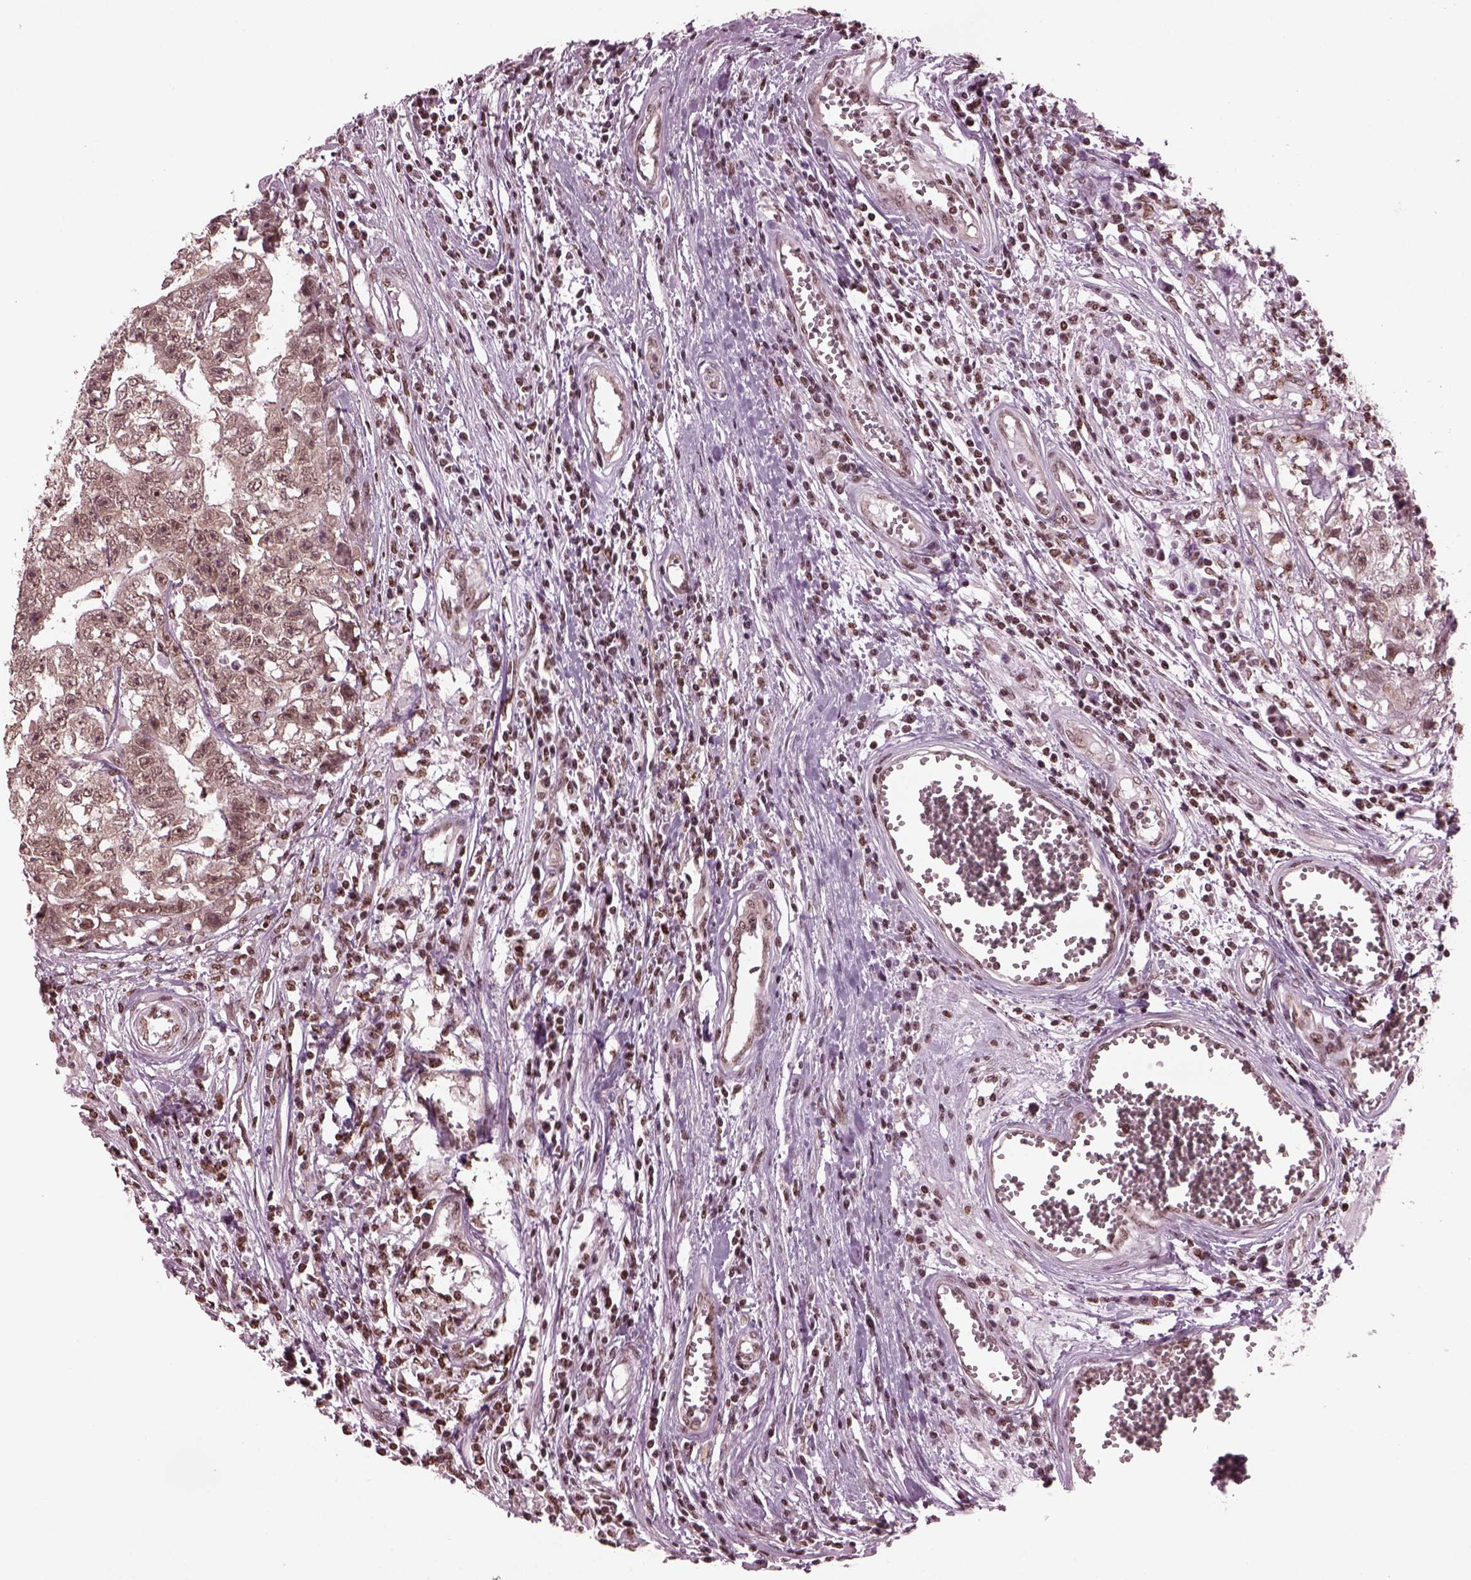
{"staining": {"intensity": "weak", "quantity": ">75%", "location": "cytoplasmic/membranous"}, "tissue": "testis cancer", "cell_type": "Tumor cells", "image_type": "cancer", "snomed": [{"axis": "morphology", "description": "Carcinoma, Embryonal, NOS"}, {"axis": "topography", "description": "Testis"}], "caption": "Human testis cancer stained for a protein (brown) exhibits weak cytoplasmic/membranous positive staining in approximately >75% of tumor cells.", "gene": "RUVBL2", "patient": {"sex": "male", "age": 36}}